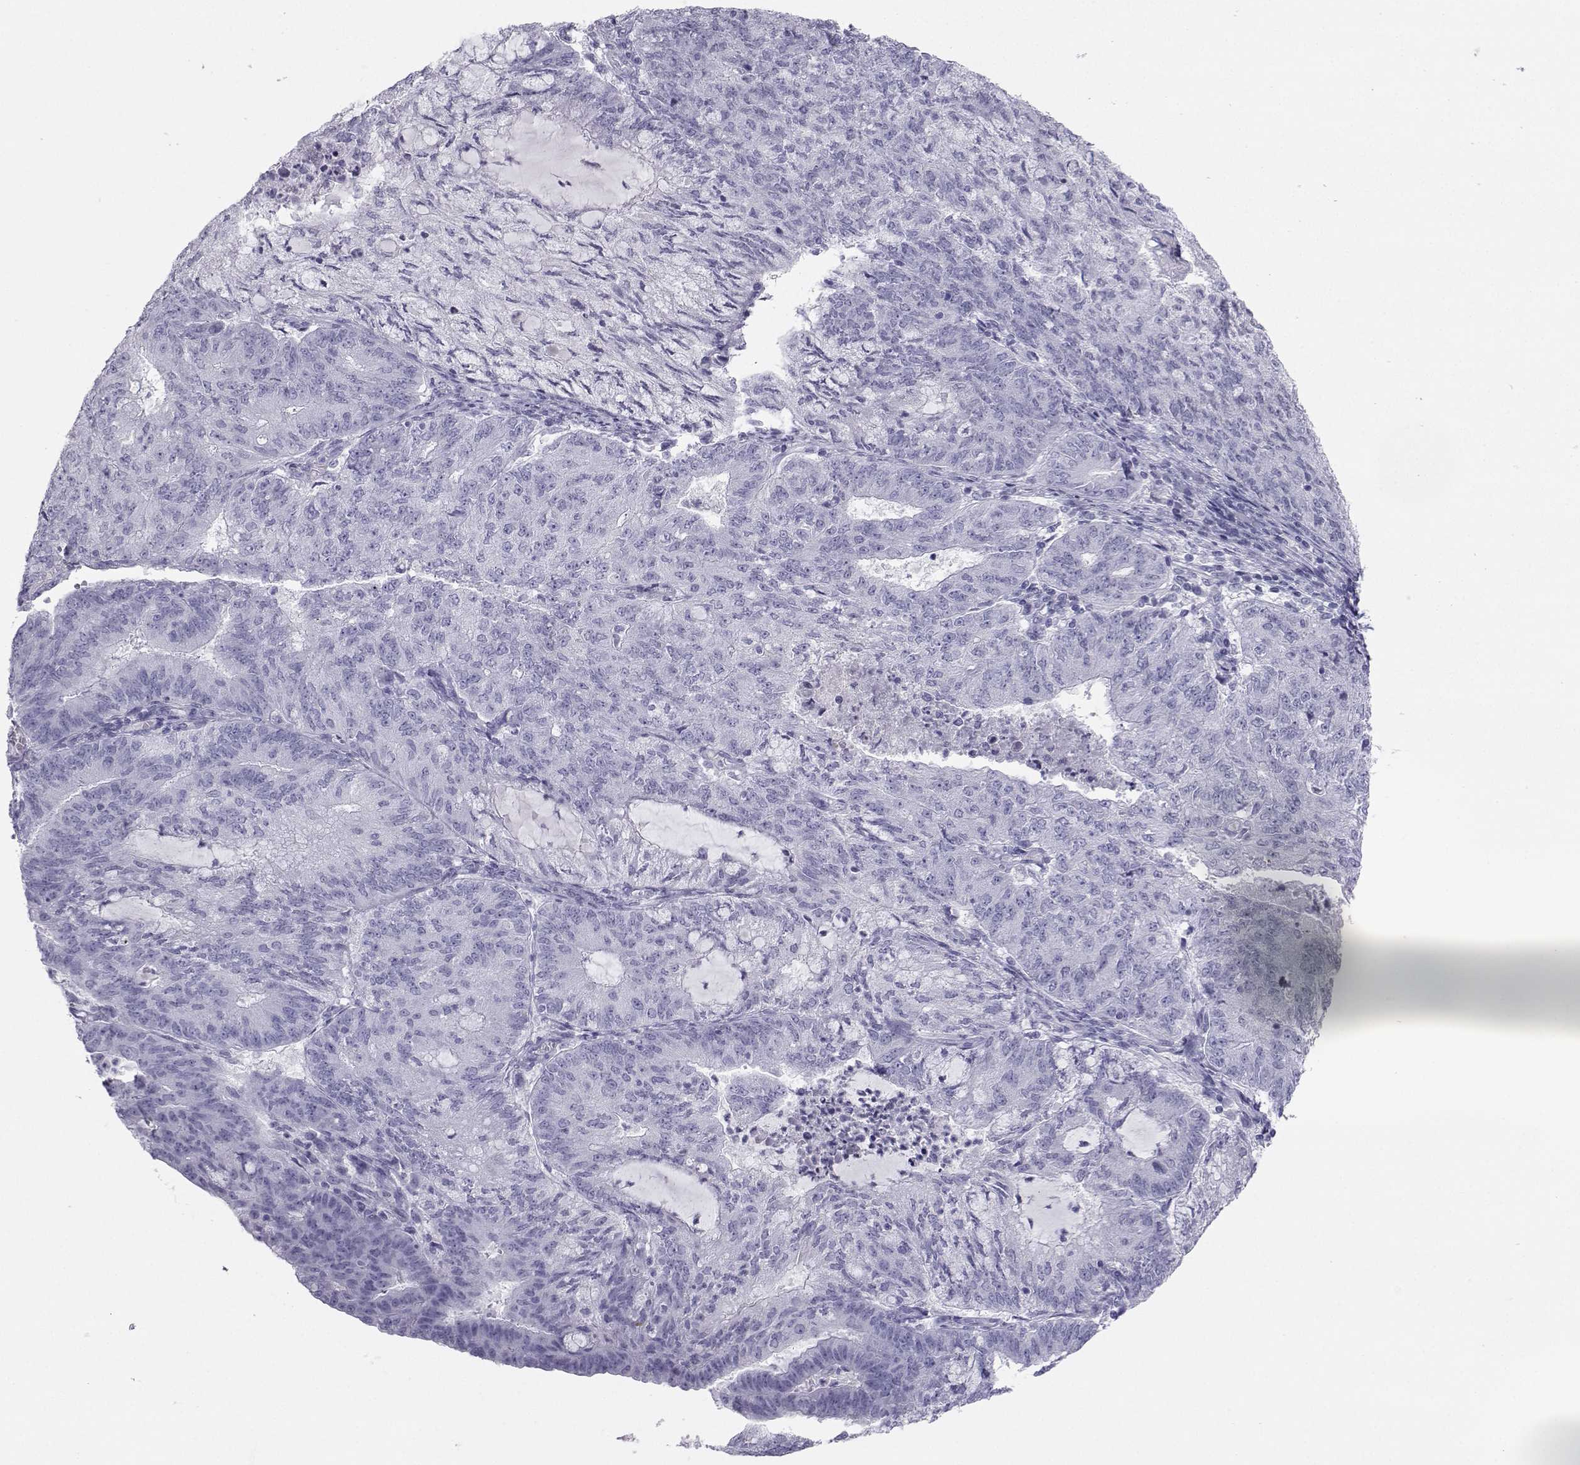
{"staining": {"intensity": "negative", "quantity": "none", "location": "none"}, "tissue": "endometrial cancer", "cell_type": "Tumor cells", "image_type": "cancer", "snomed": [{"axis": "morphology", "description": "Adenocarcinoma, NOS"}, {"axis": "topography", "description": "Endometrium"}], "caption": "This histopathology image is of adenocarcinoma (endometrial) stained with IHC to label a protein in brown with the nuclei are counter-stained blue. There is no expression in tumor cells. The staining is performed using DAB brown chromogen with nuclei counter-stained in using hematoxylin.", "gene": "SST", "patient": {"sex": "female", "age": 82}}